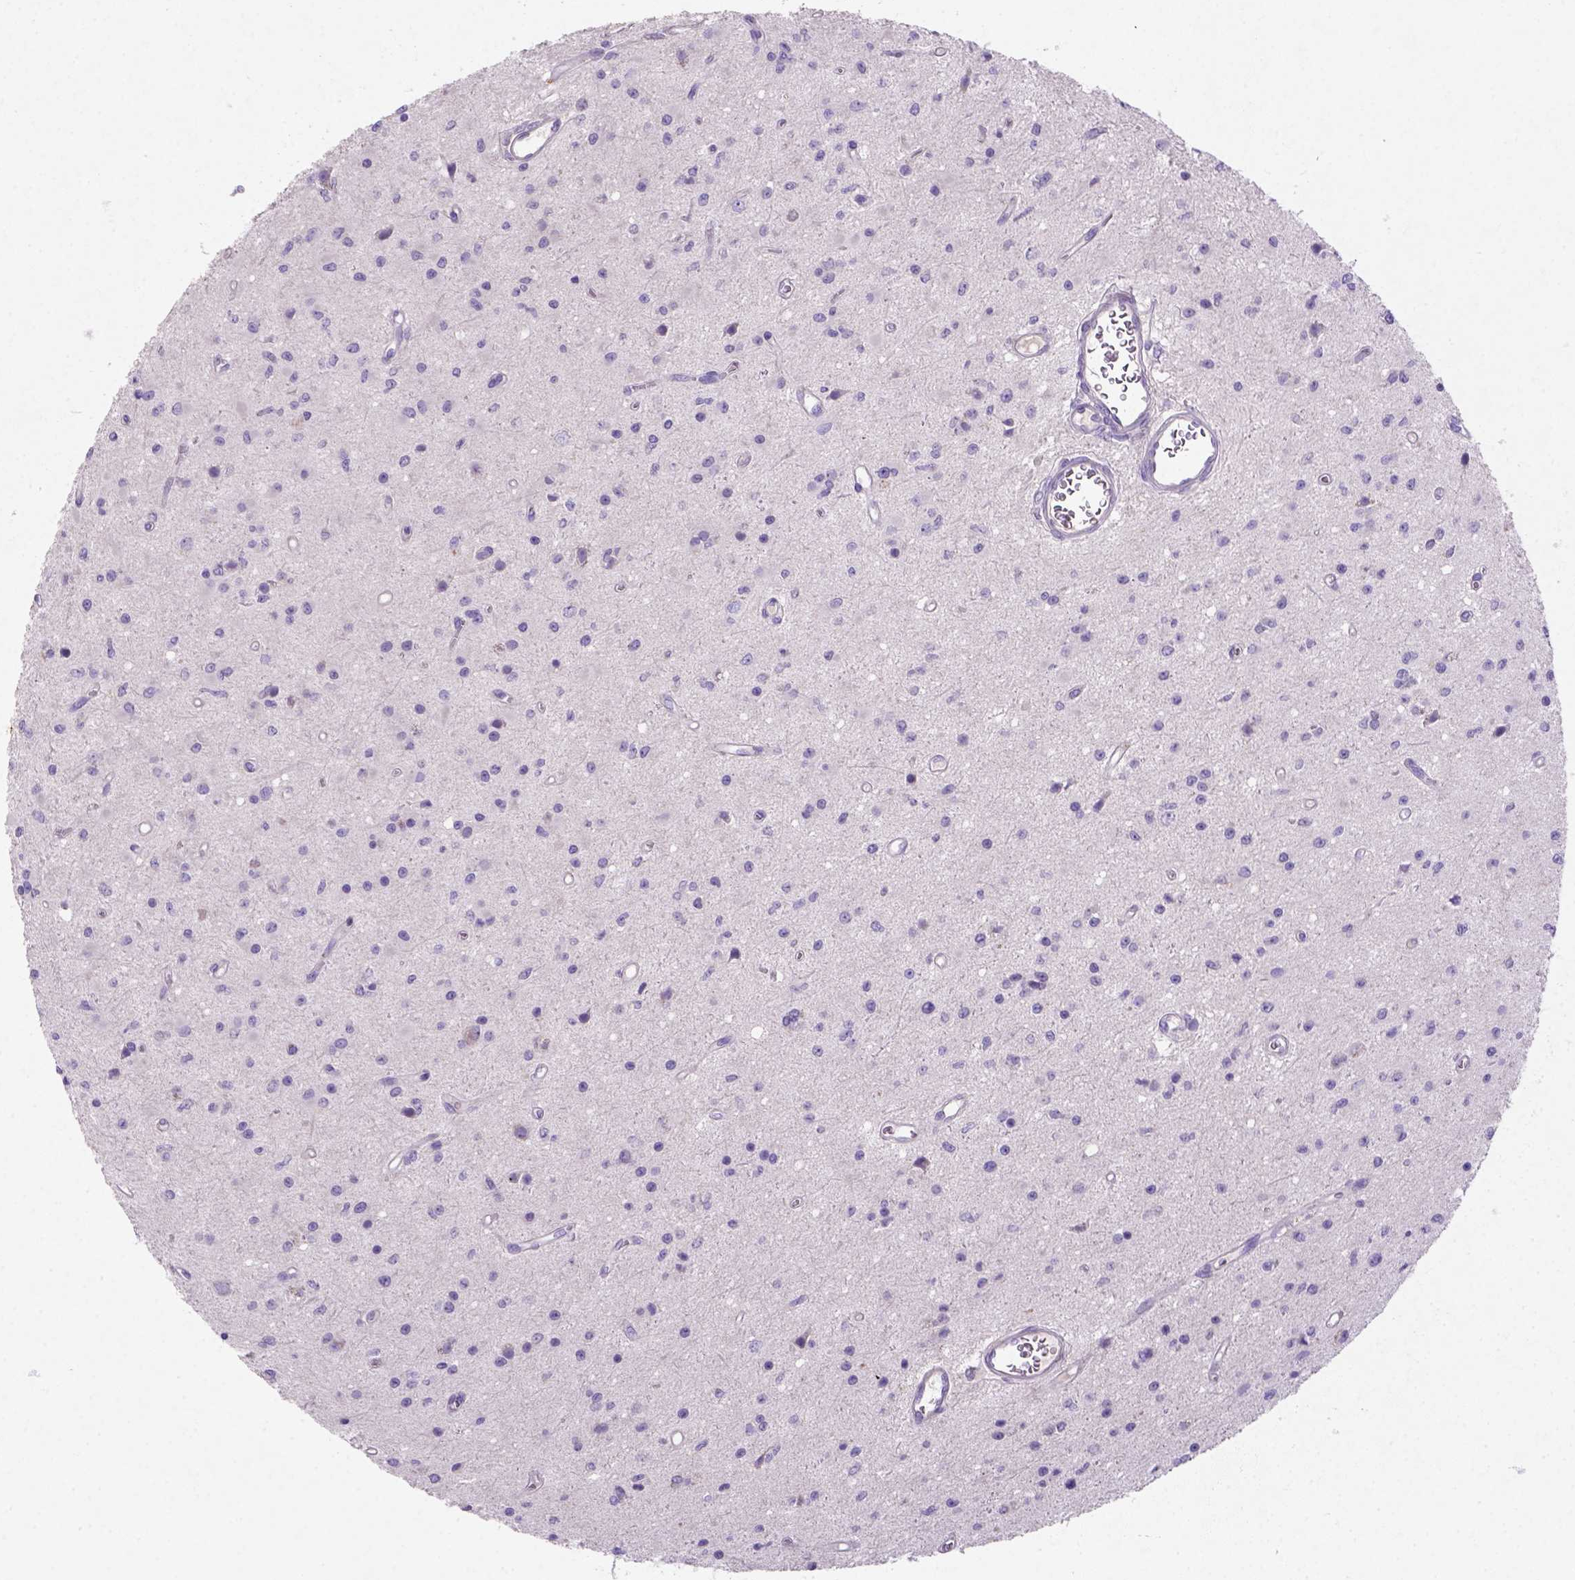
{"staining": {"intensity": "negative", "quantity": "none", "location": "none"}, "tissue": "glioma", "cell_type": "Tumor cells", "image_type": "cancer", "snomed": [{"axis": "morphology", "description": "Glioma, malignant, Low grade"}, {"axis": "topography", "description": "Brain"}], "caption": "Immunohistochemistry image of glioma stained for a protein (brown), which reveals no expression in tumor cells.", "gene": "NUDT2", "patient": {"sex": "female", "age": 45}}